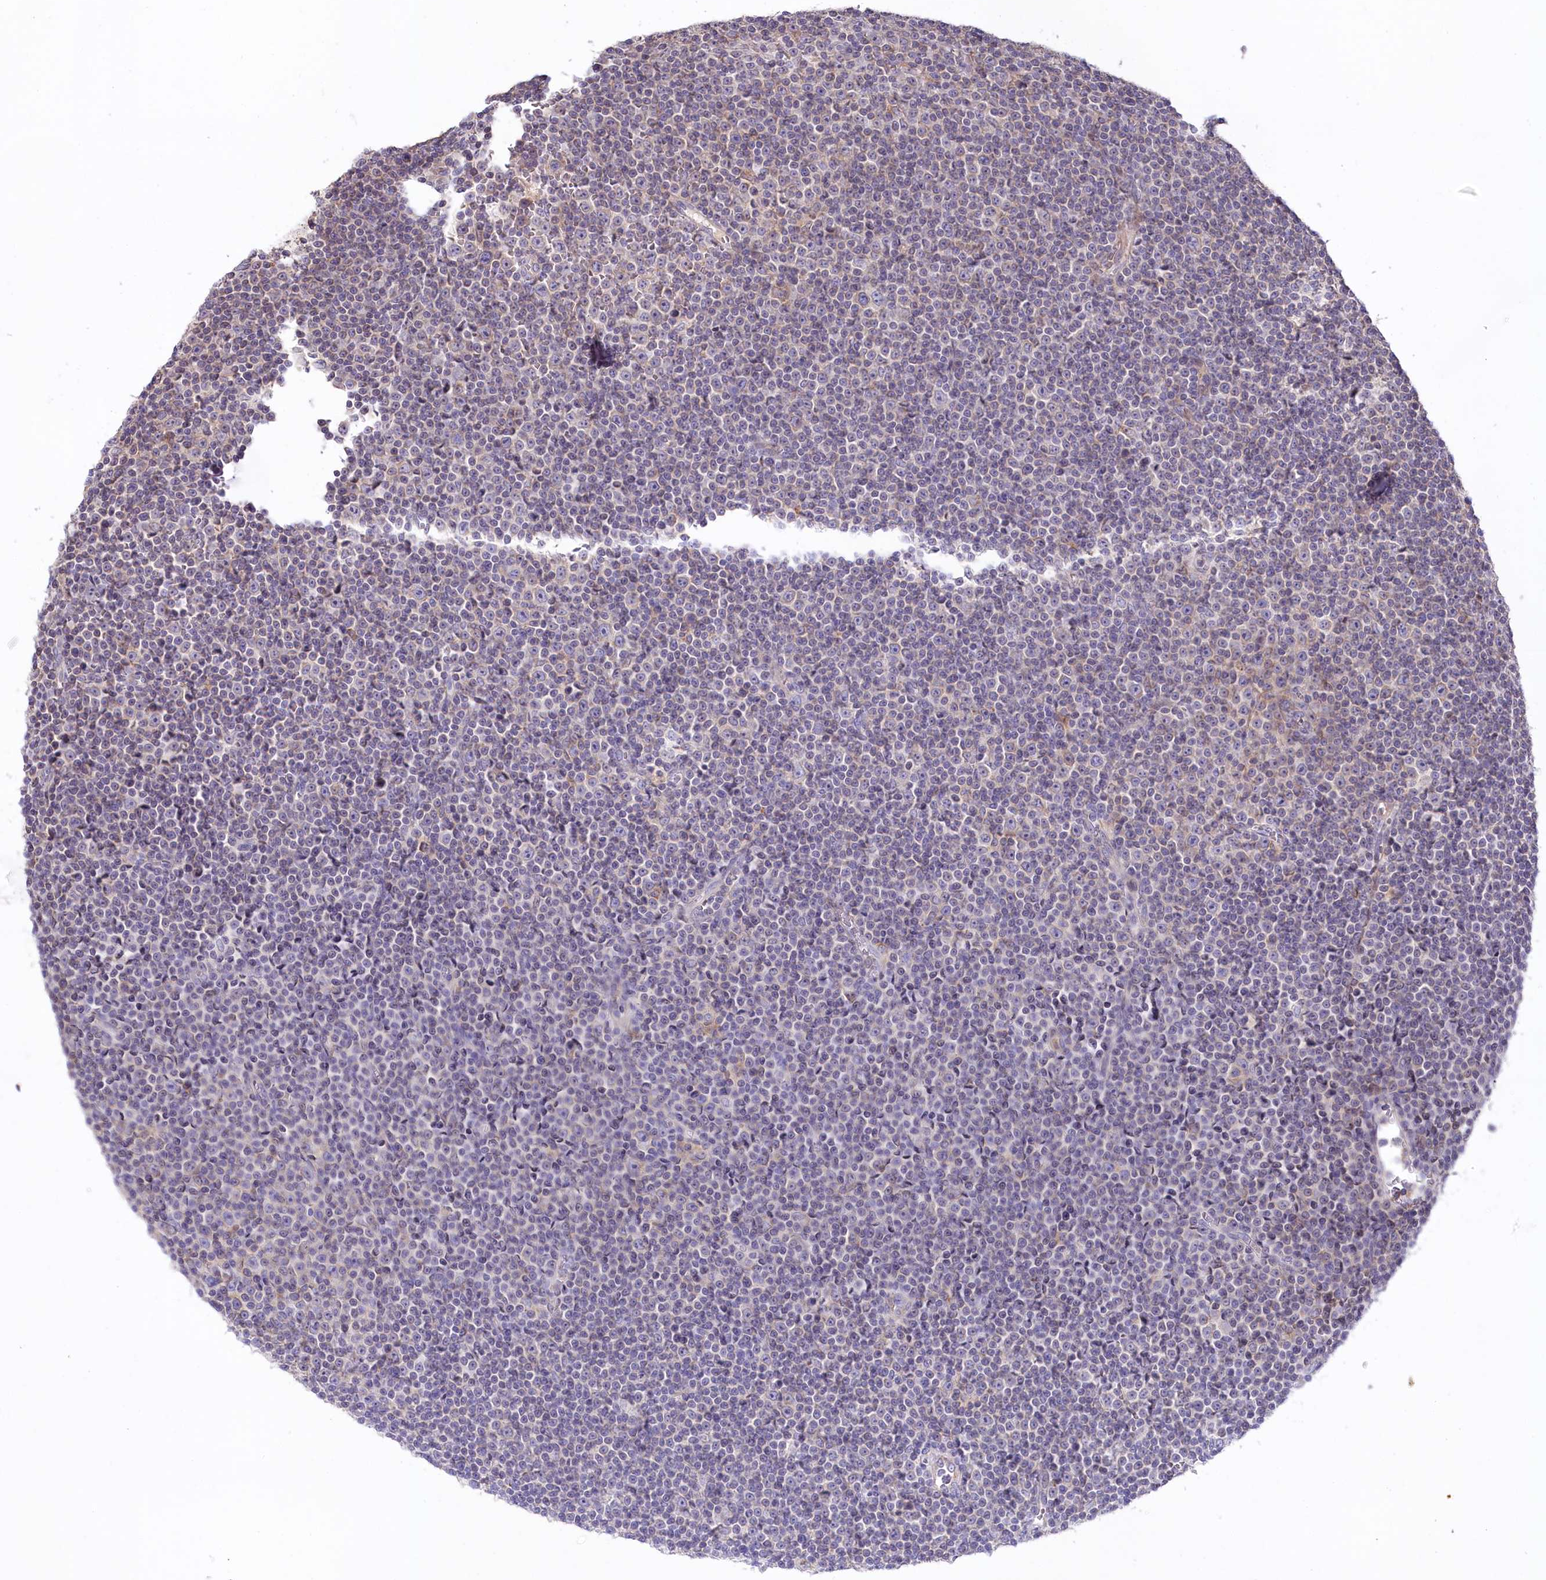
{"staining": {"intensity": "negative", "quantity": "none", "location": "none"}, "tissue": "lymphoma", "cell_type": "Tumor cells", "image_type": "cancer", "snomed": [{"axis": "morphology", "description": "Malignant lymphoma, non-Hodgkin's type, Low grade"}, {"axis": "topography", "description": "Lymph node"}], "caption": "The micrograph exhibits no staining of tumor cells in low-grade malignant lymphoma, non-Hodgkin's type.", "gene": "SLC6A11", "patient": {"sex": "female", "age": 67}}